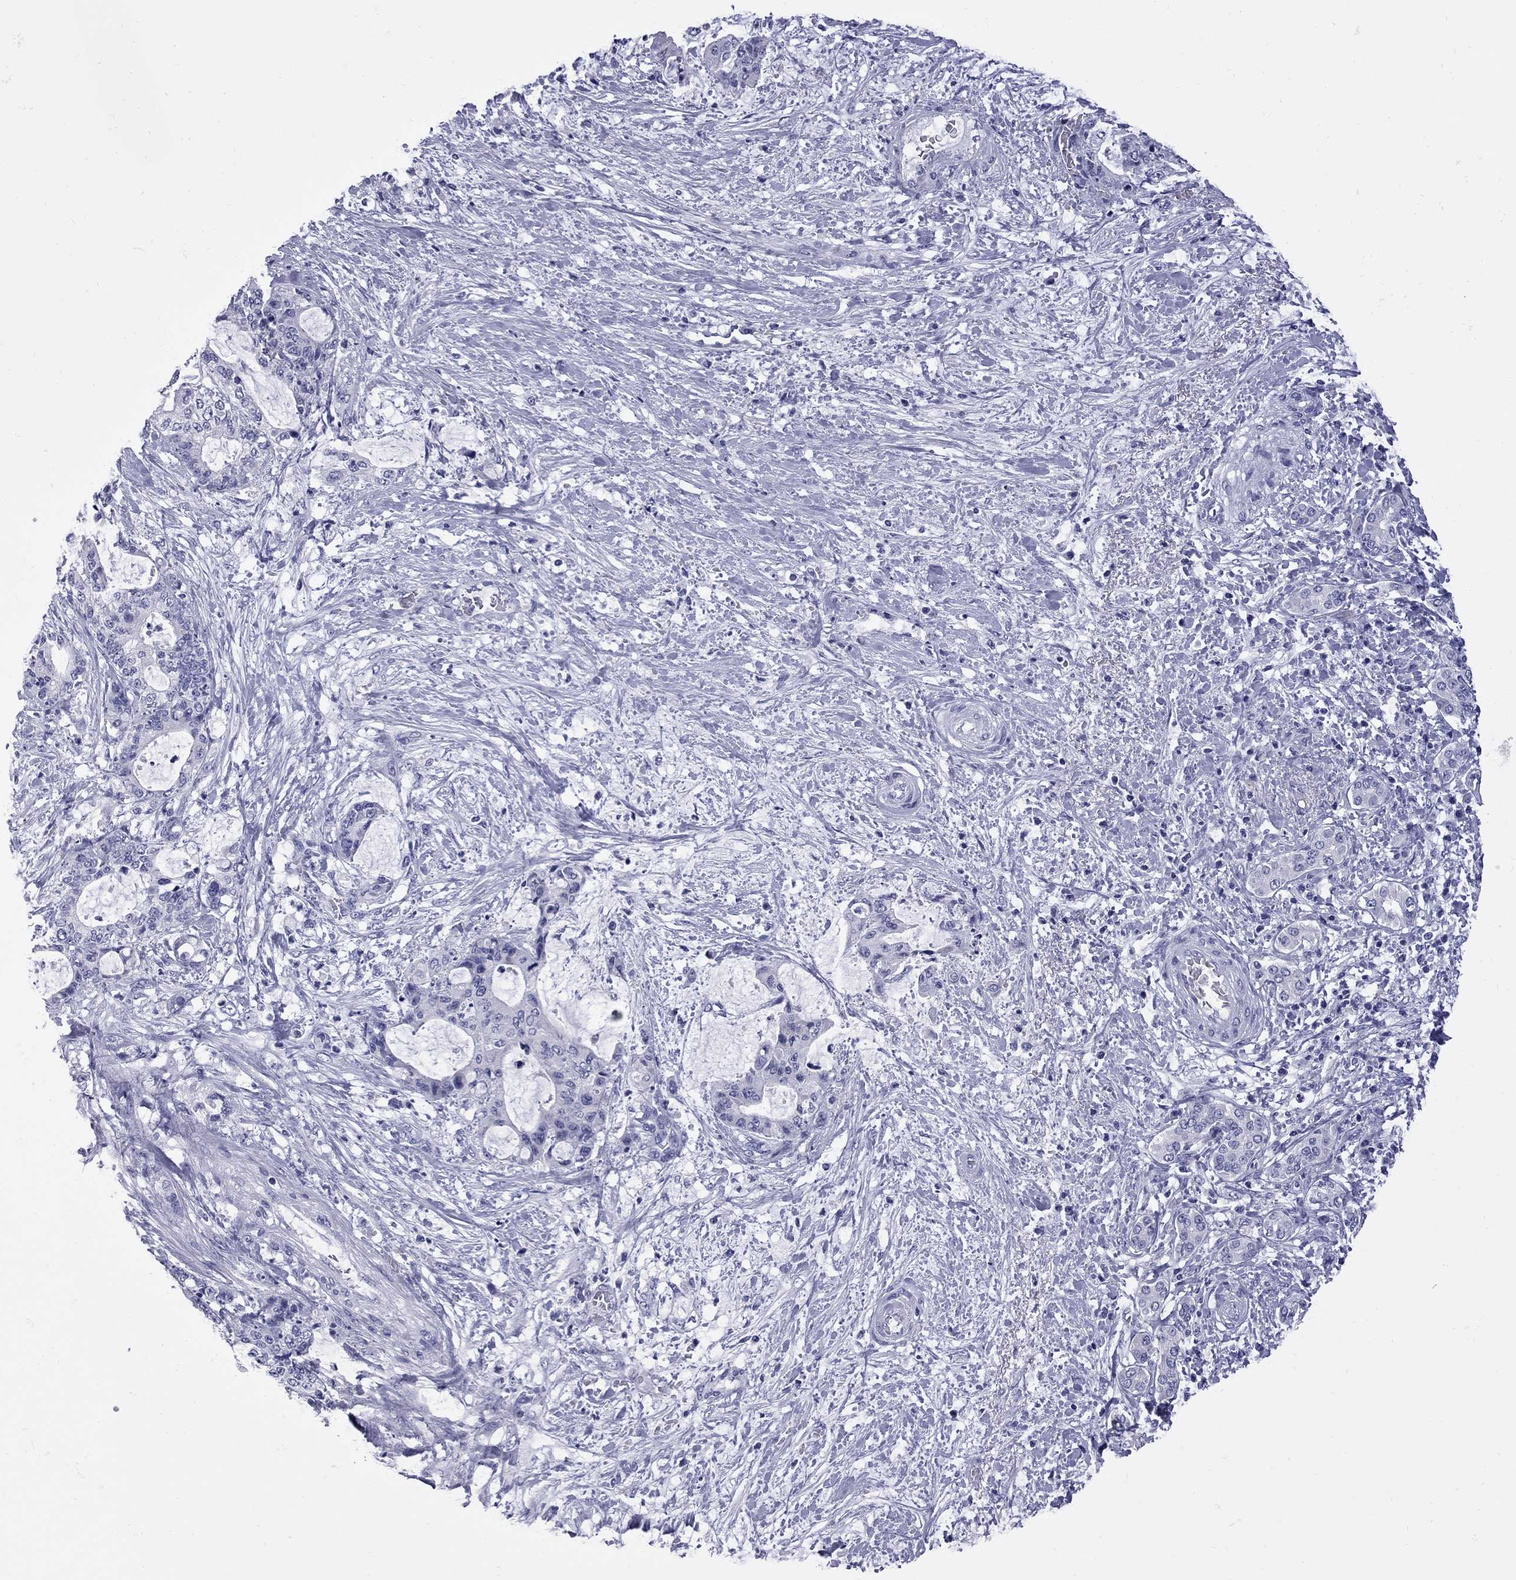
{"staining": {"intensity": "negative", "quantity": "none", "location": "none"}, "tissue": "liver cancer", "cell_type": "Tumor cells", "image_type": "cancer", "snomed": [{"axis": "morphology", "description": "Normal tissue, NOS"}, {"axis": "morphology", "description": "Cholangiocarcinoma"}, {"axis": "topography", "description": "Liver"}, {"axis": "topography", "description": "Peripheral nerve tissue"}], "caption": "Image shows no protein staining in tumor cells of liver cancer (cholangiocarcinoma) tissue.", "gene": "EPPIN", "patient": {"sex": "female", "age": 73}}